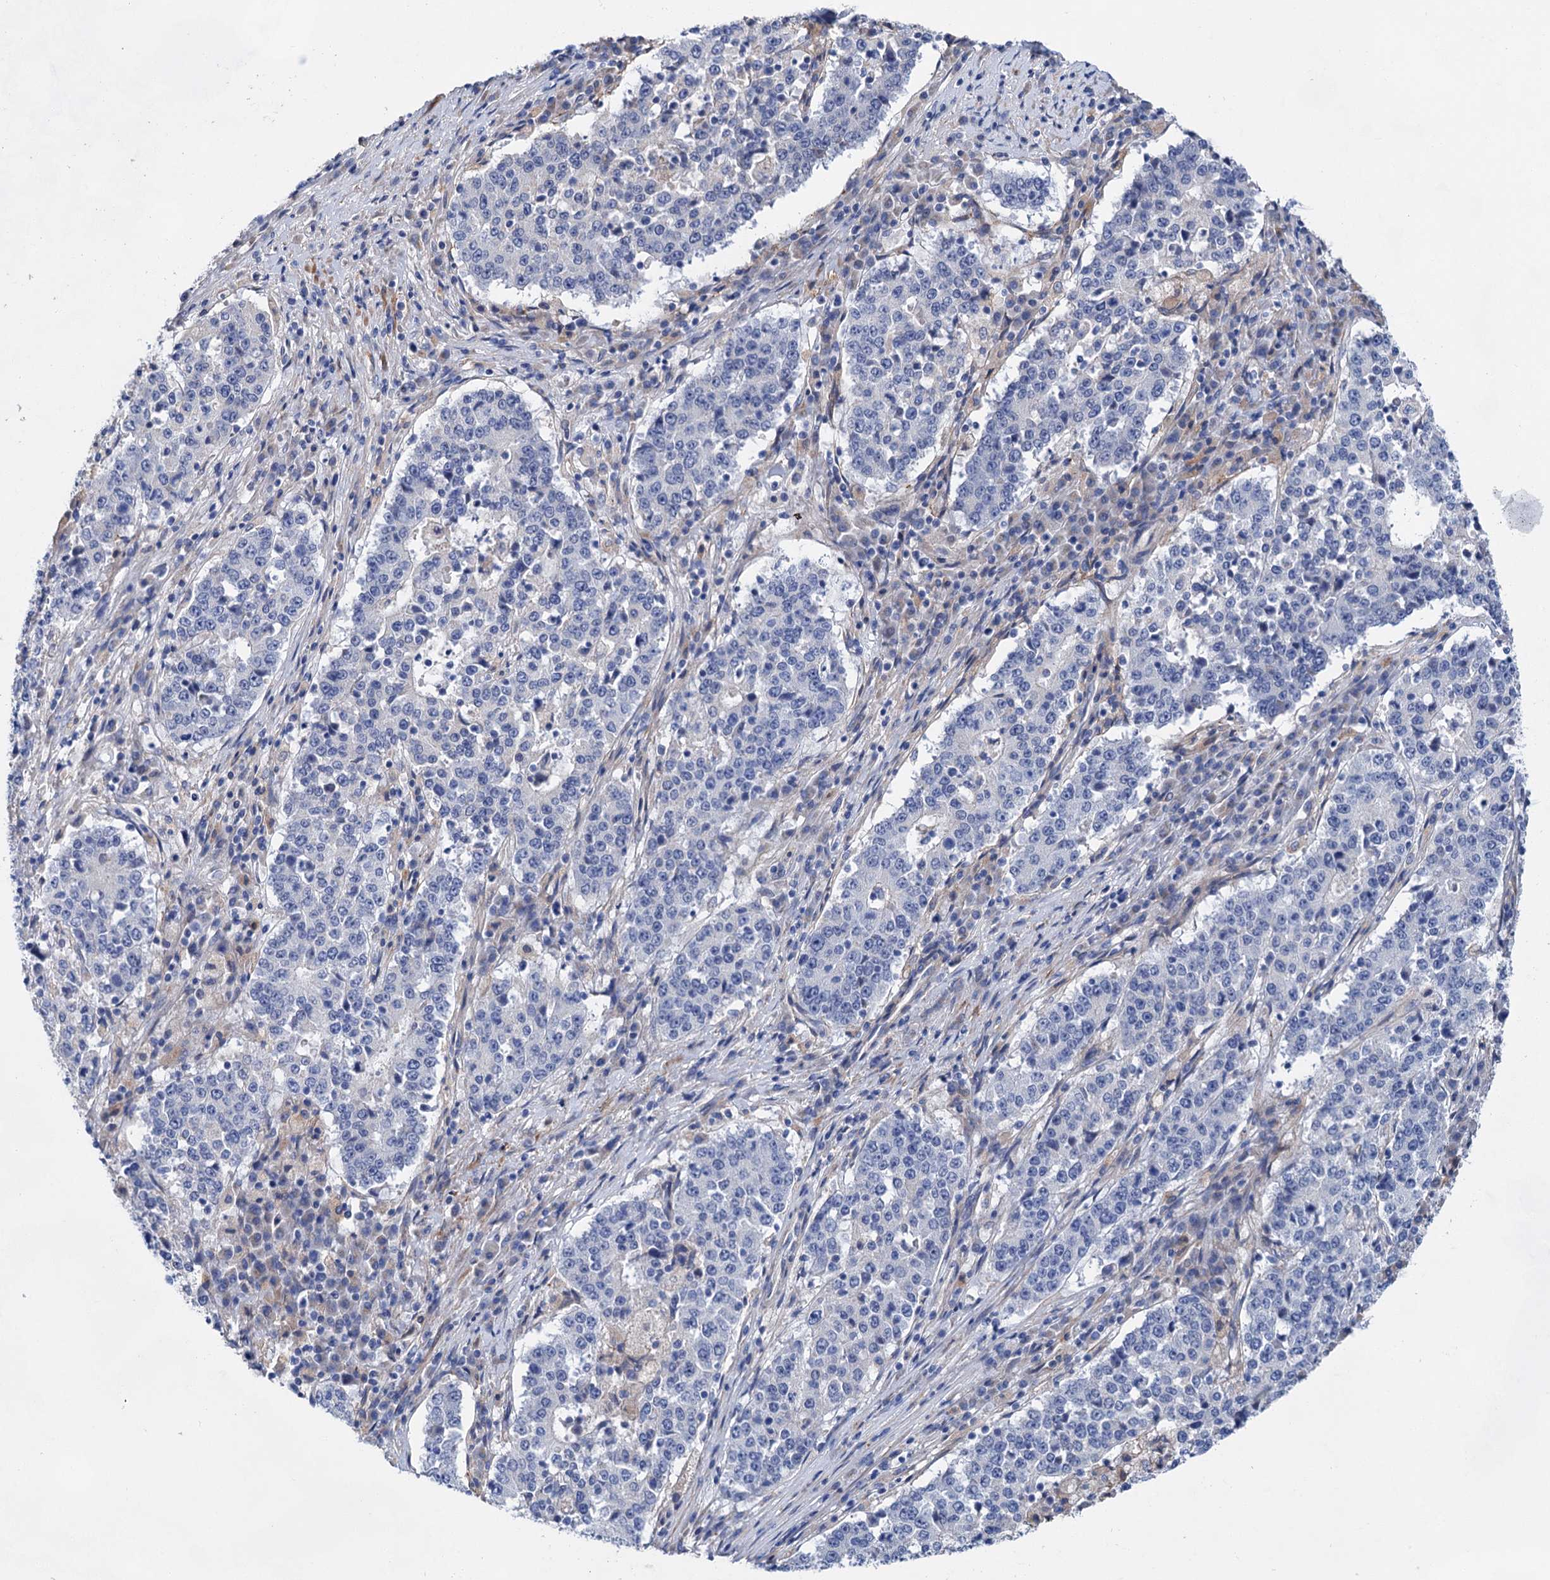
{"staining": {"intensity": "negative", "quantity": "none", "location": "none"}, "tissue": "stomach cancer", "cell_type": "Tumor cells", "image_type": "cancer", "snomed": [{"axis": "morphology", "description": "Adenocarcinoma, NOS"}, {"axis": "topography", "description": "Stomach"}], "caption": "Tumor cells are negative for brown protein staining in adenocarcinoma (stomach). (Stains: DAB immunohistochemistry with hematoxylin counter stain, Microscopy: brightfield microscopy at high magnification).", "gene": "GPR155", "patient": {"sex": "male", "age": 59}}